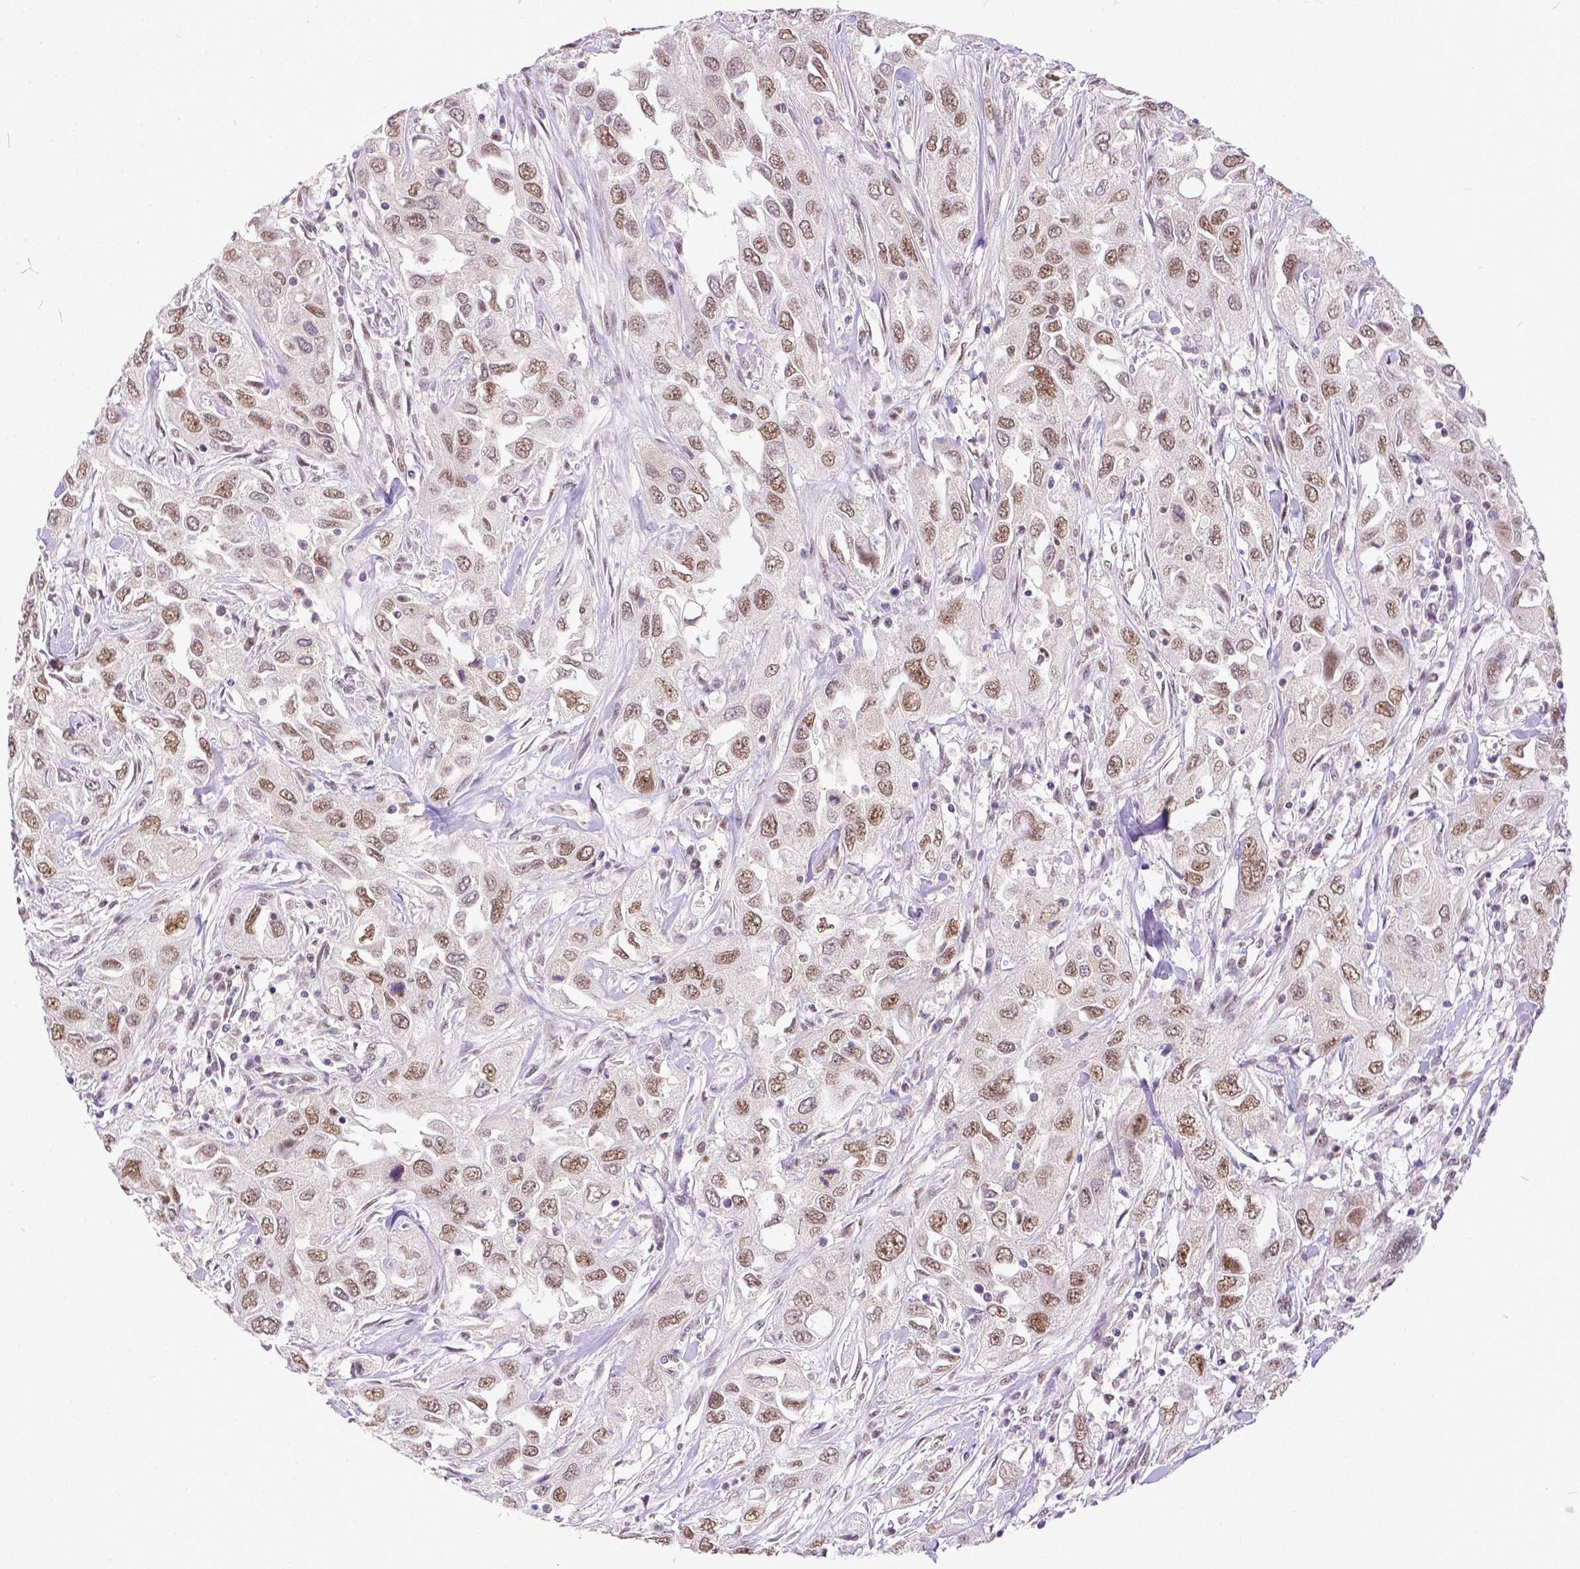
{"staining": {"intensity": "weak", "quantity": ">75%", "location": "nuclear"}, "tissue": "urothelial cancer", "cell_type": "Tumor cells", "image_type": "cancer", "snomed": [{"axis": "morphology", "description": "Urothelial carcinoma, High grade"}, {"axis": "topography", "description": "Urinary bladder"}], "caption": "Immunohistochemical staining of human urothelial cancer shows low levels of weak nuclear protein staining in approximately >75% of tumor cells.", "gene": "ERCC1", "patient": {"sex": "male", "age": 76}}